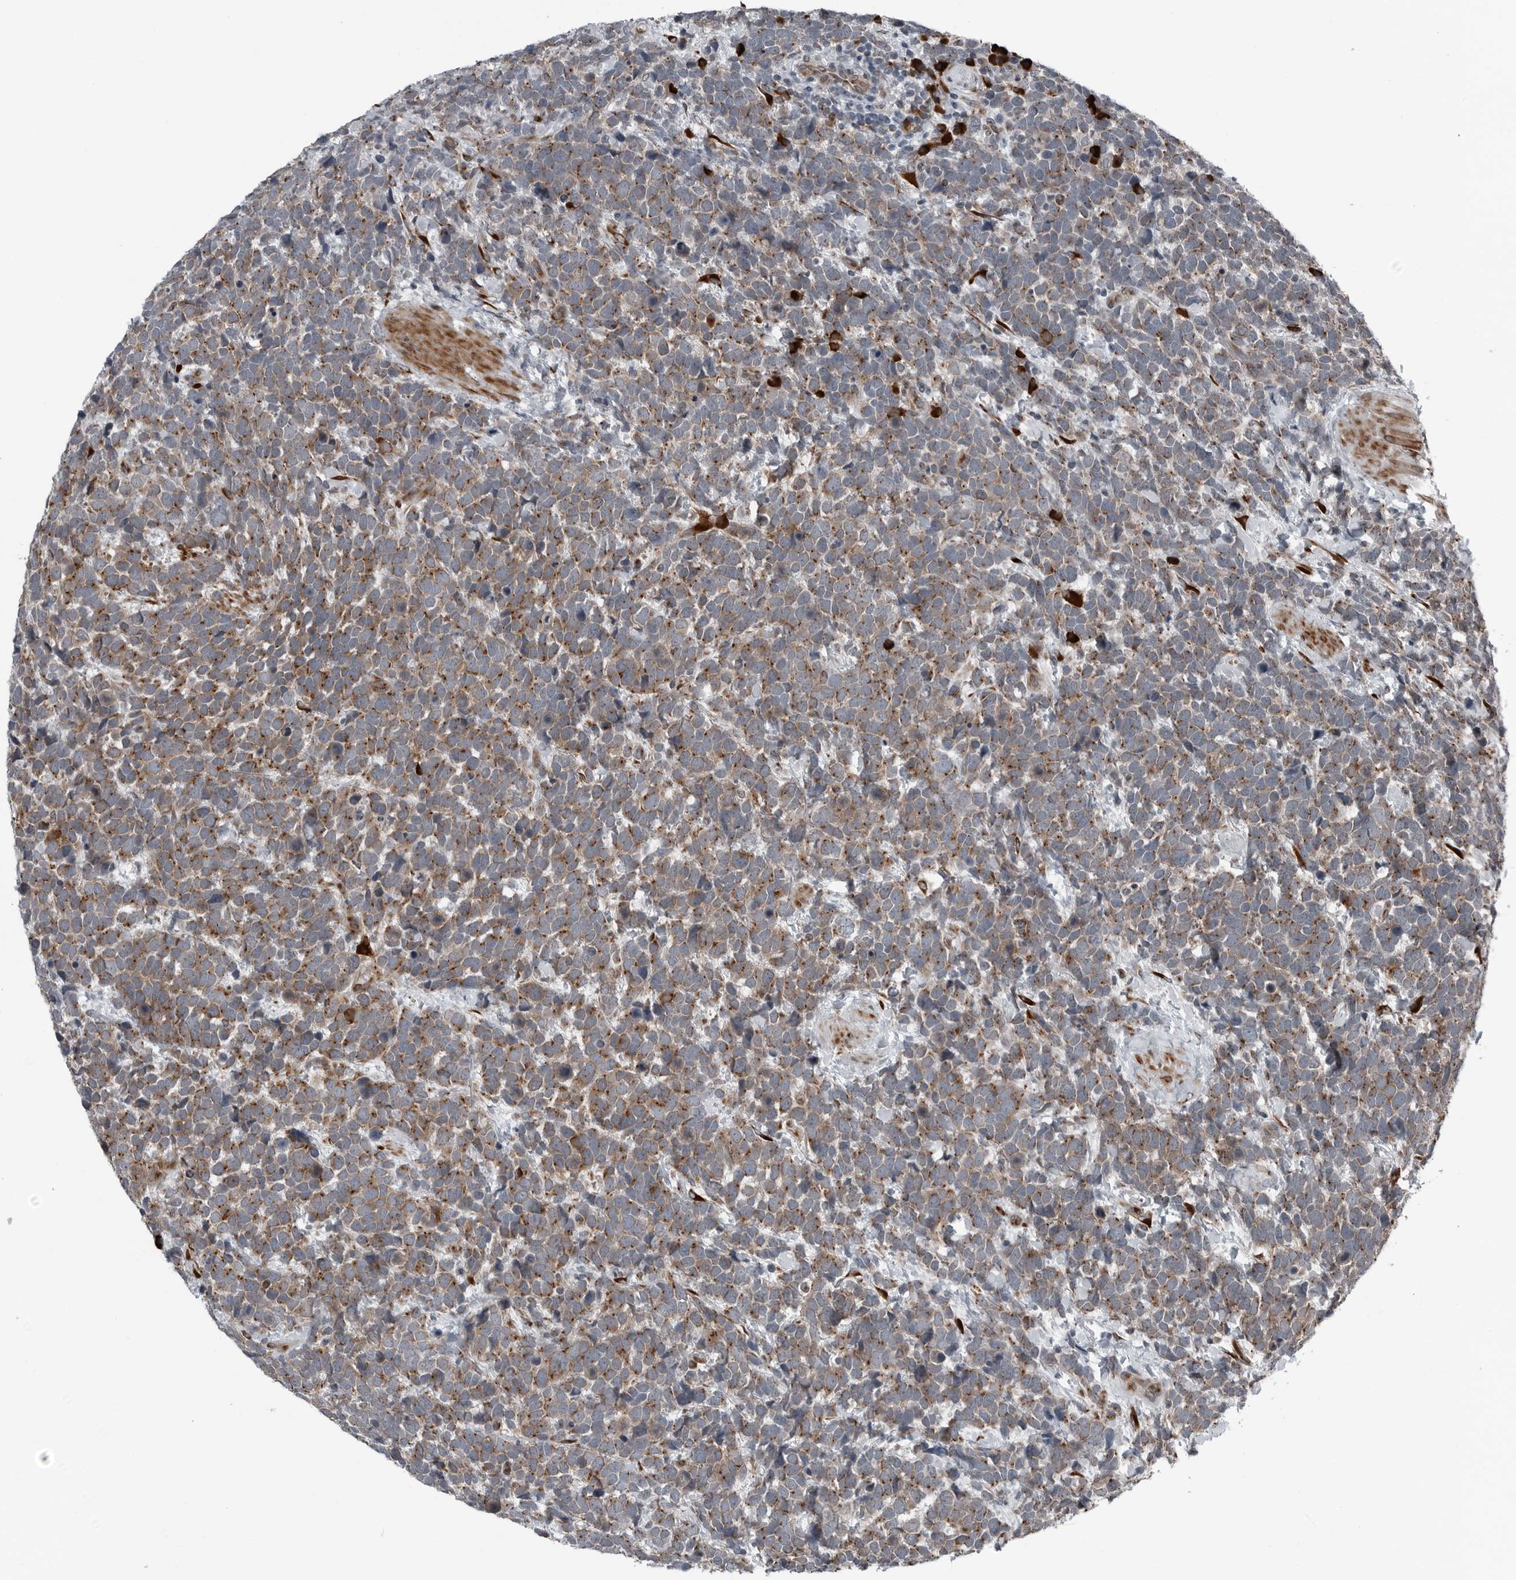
{"staining": {"intensity": "moderate", "quantity": "25%-75%", "location": "cytoplasmic/membranous"}, "tissue": "urothelial cancer", "cell_type": "Tumor cells", "image_type": "cancer", "snomed": [{"axis": "morphology", "description": "Urothelial carcinoma, High grade"}, {"axis": "topography", "description": "Urinary bladder"}], "caption": "Immunohistochemistry histopathology image of high-grade urothelial carcinoma stained for a protein (brown), which displays medium levels of moderate cytoplasmic/membranous expression in approximately 25%-75% of tumor cells.", "gene": "CEP85", "patient": {"sex": "female", "age": 82}}